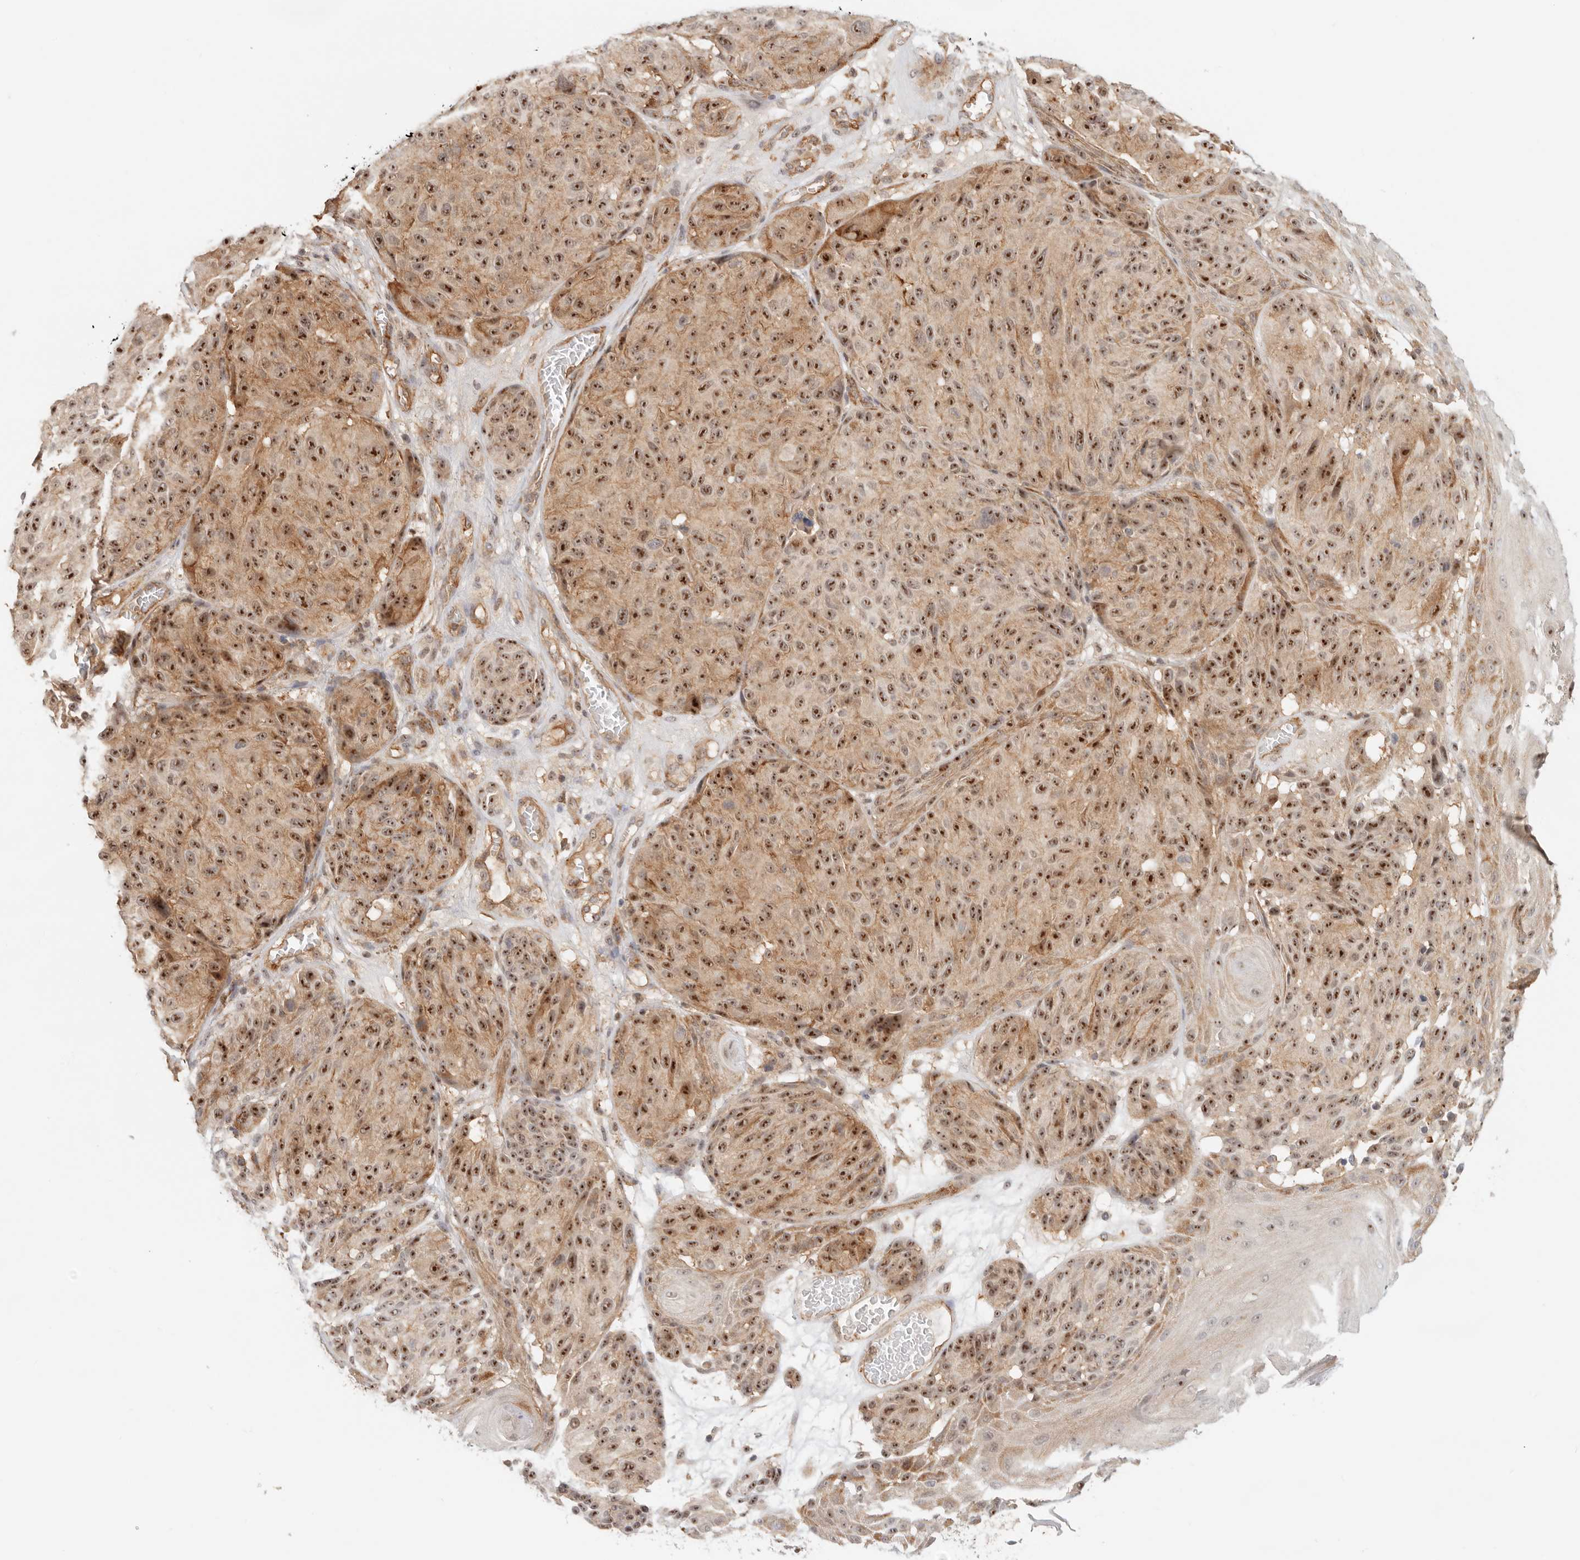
{"staining": {"intensity": "strong", "quantity": ">75%", "location": "nuclear"}, "tissue": "melanoma", "cell_type": "Tumor cells", "image_type": "cancer", "snomed": [{"axis": "morphology", "description": "Malignant melanoma, NOS"}, {"axis": "topography", "description": "Skin"}], "caption": "Immunohistochemistry (IHC) photomicrograph of human melanoma stained for a protein (brown), which displays high levels of strong nuclear expression in about >75% of tumor cells.", "gene": "HEXD", "patient": {"sex": "male", "age": 83}}